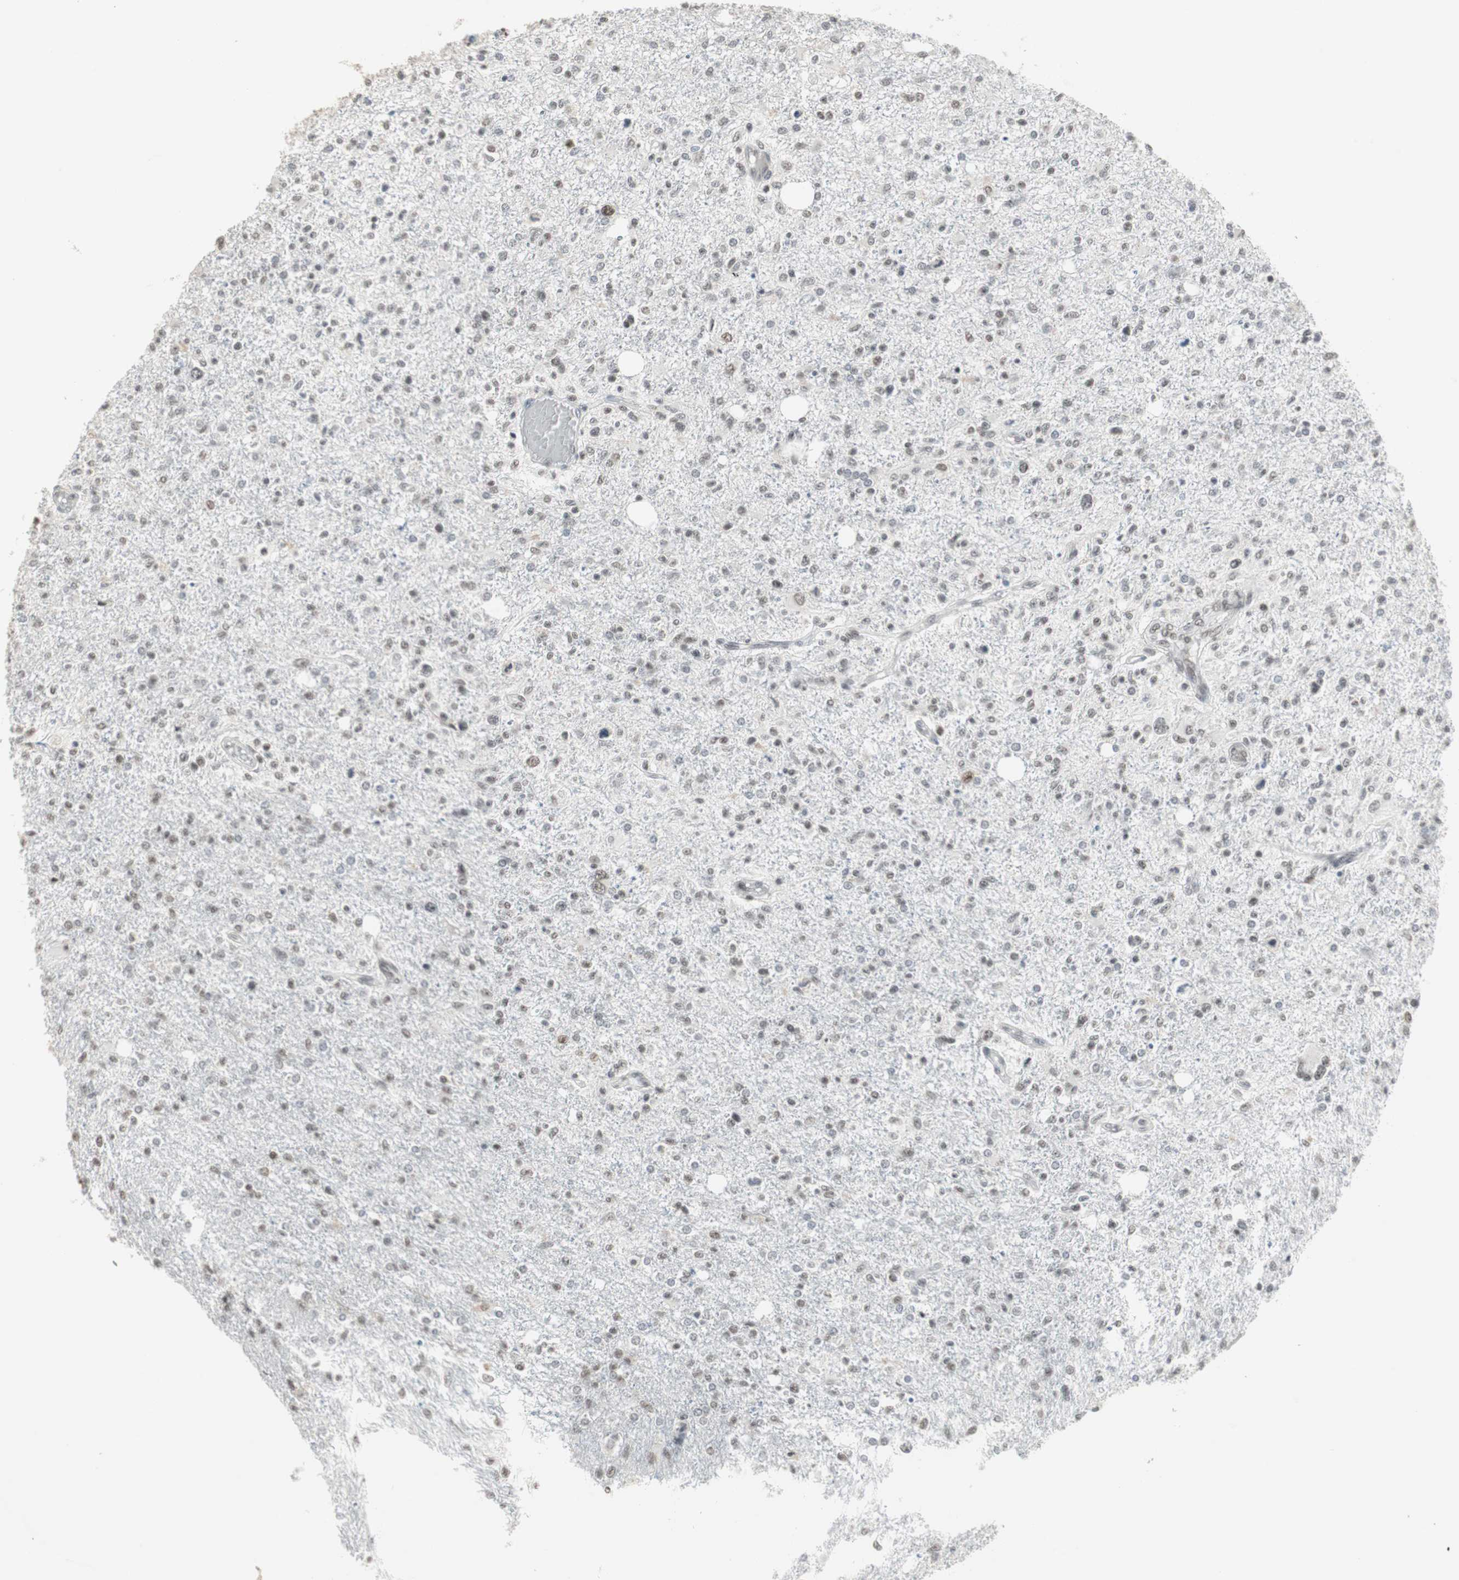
{"staining": {"intensity": "weak", "quantity": "<25%", "location": "nuclear"}, "tissue": "glioma", "cell_type": "Tumor cells", "image_type": "cancer", "snomed": [{"axis": "morphology", "description": "Glioma, malignant, High grade"}, {"axis": "topography", "description": "Cerebral cortex"}], "caption": "Photomicrograph shows no protein staining in tumor cells of glioma tissue. (Immunohistochemistry (ihc), brightfield microscopy, high magnification).", "gene": "RTF1", "patient": {"sex": "male", "age": 76}}